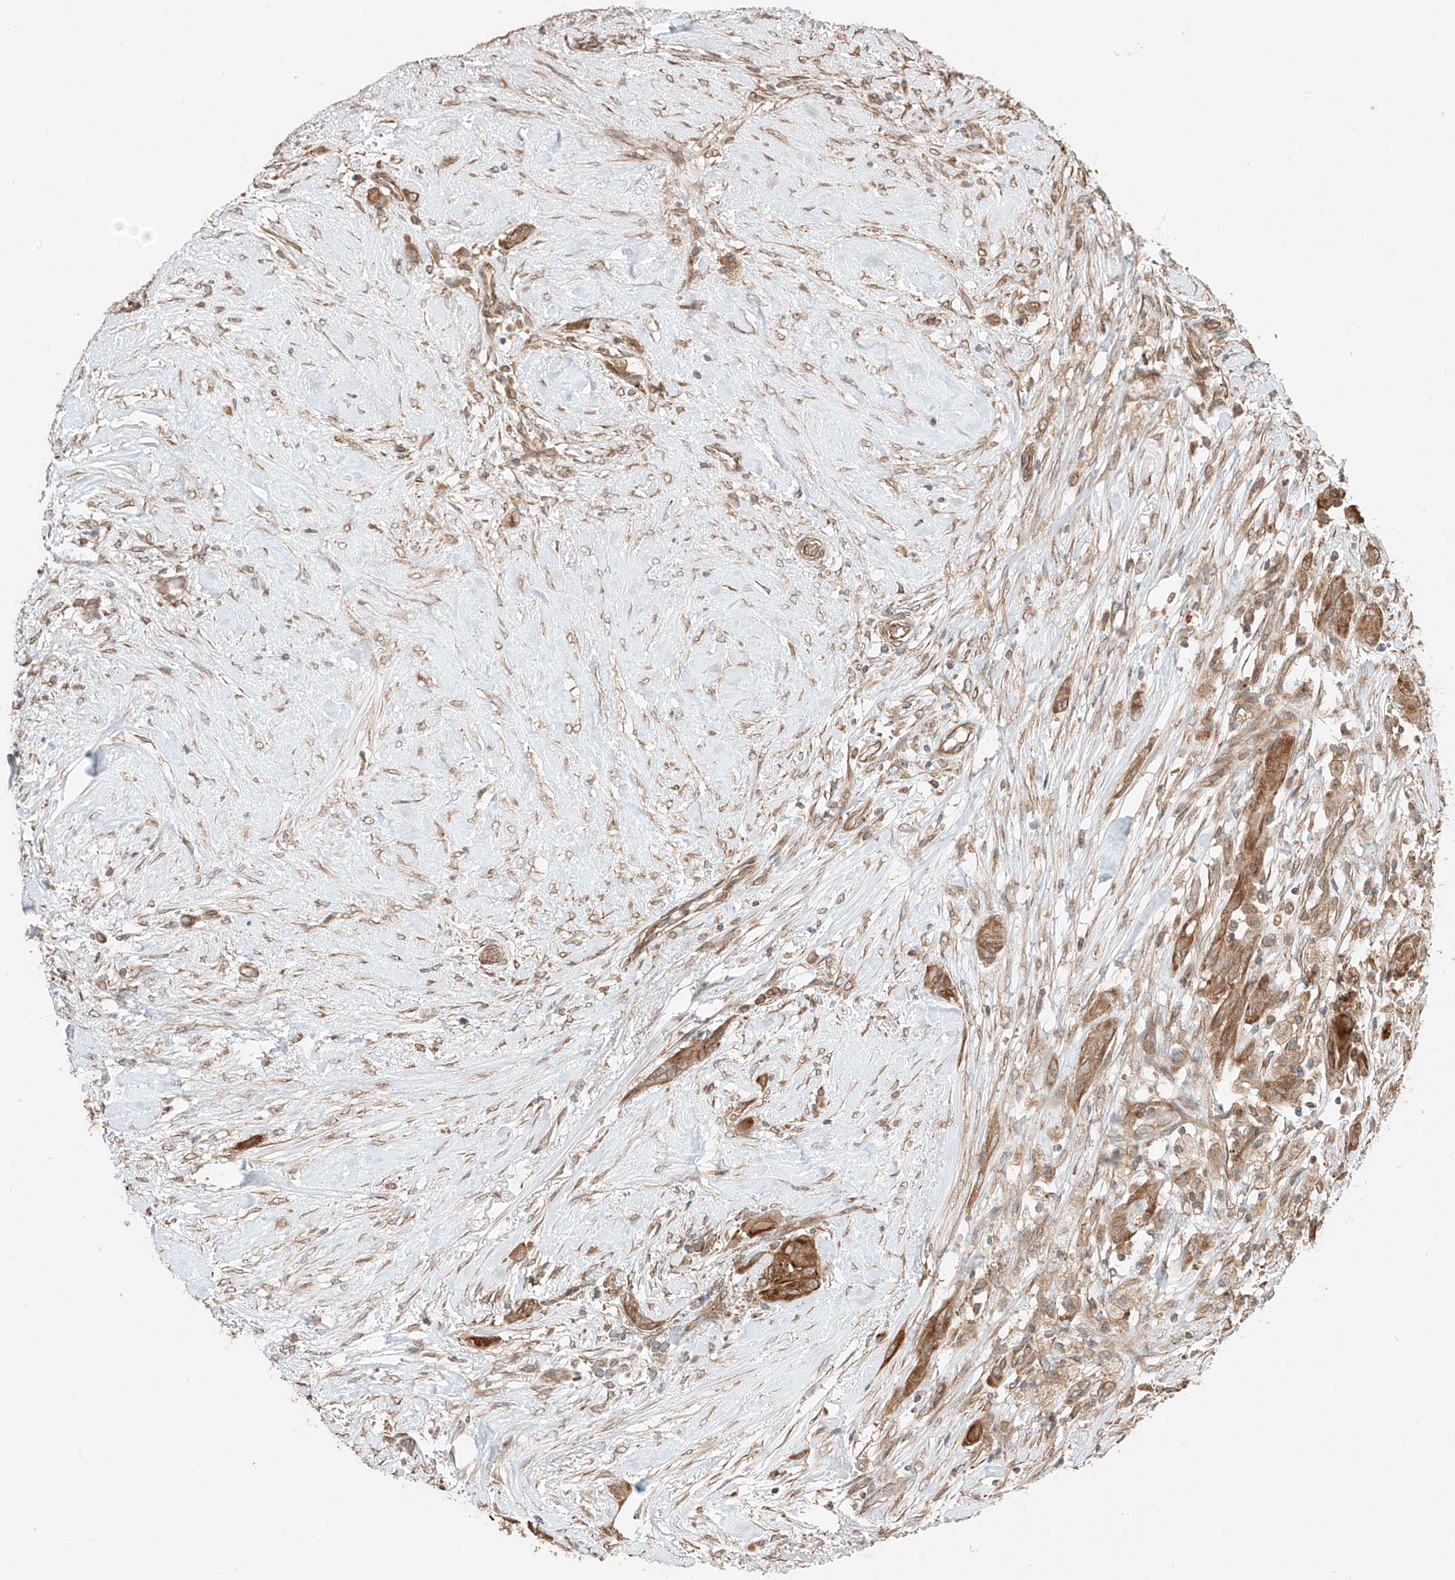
{"staining": {"intensity": "moderate", "quantity": ">75%", "location": "cytoplasmic/membranous"}, "tissue": "thyroid cancer", "cell_type": "Tumor cells", "image_type": "cancer", "snomed": [{"axis": "morphology", "description": "Papillary adenocarcinoma, NOS"}, {"axis": "topography", "description": "Thyroid gland"}], "caption": "The histopathology image exhibits immunohistochemical staining of thyroid papillary adenocarcinoma. There is moderate cytoplasmic/membranous expression is identified in about >75% of tumor cells. The staining was performed using DAB, with brown indicating positive protein expression. Nuclei are stained blue with hematoxylin.", "gene": "CEP162", "patient": {"sex": "female", "age": 59}}